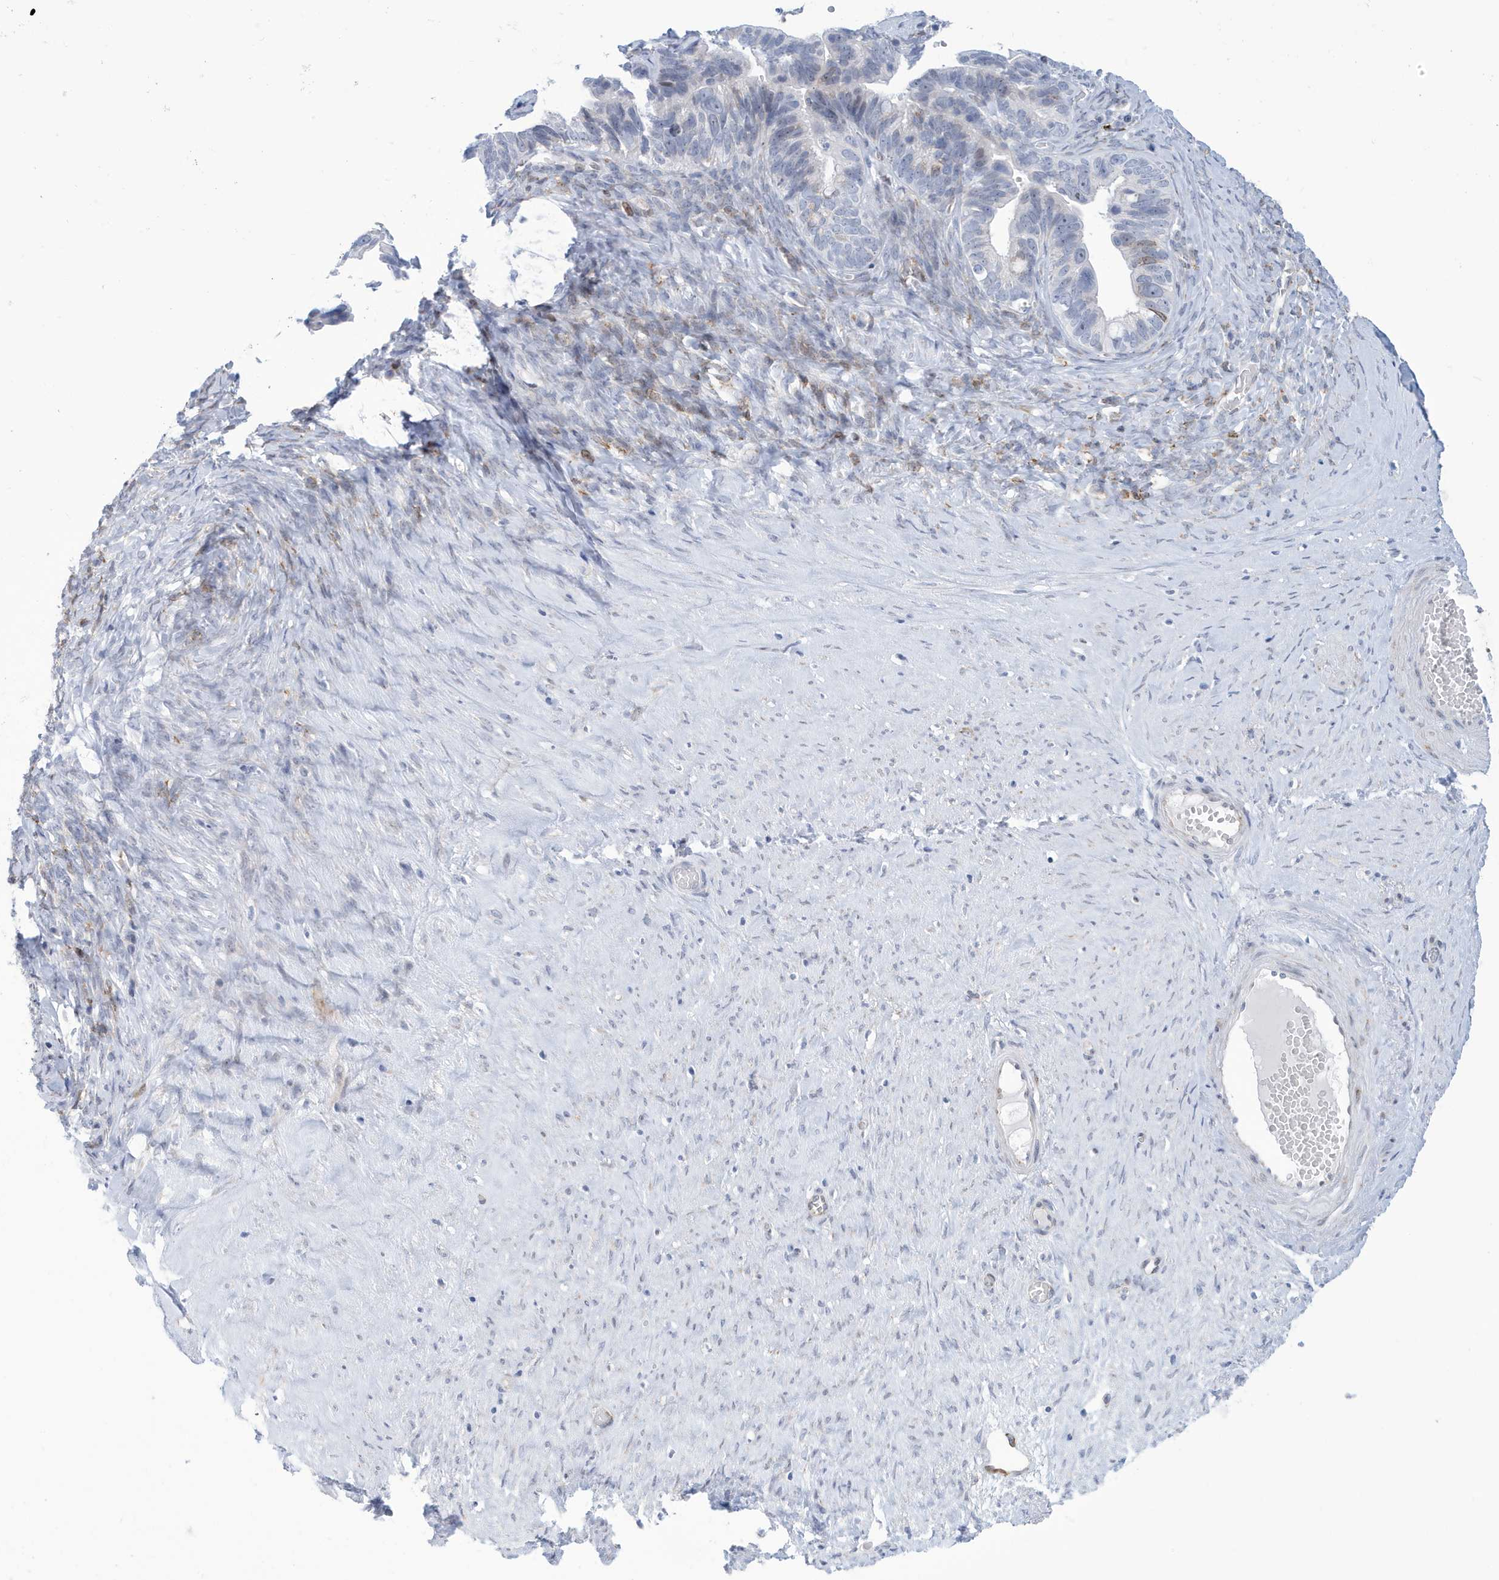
{"staining": {"intensity": "negative", "quantity": "none", "location": "none"}, "tissue": "ovarian cancer", "cell_type": "Tumor cells", "image_type": "cancer", "snomed": [{"axis": "morphology", "description": "Cystadenocarcinoma, serous, NOS"}, {"axis": "topography", "description": "Ovary"}], "caption": "This is an immunohistochemistry (IHC) histopathology image of ovarian cancer. There is no staining in tumor cells.", "gene": "SEMA3F", "patient": {"sex": "female", "age": 56}}